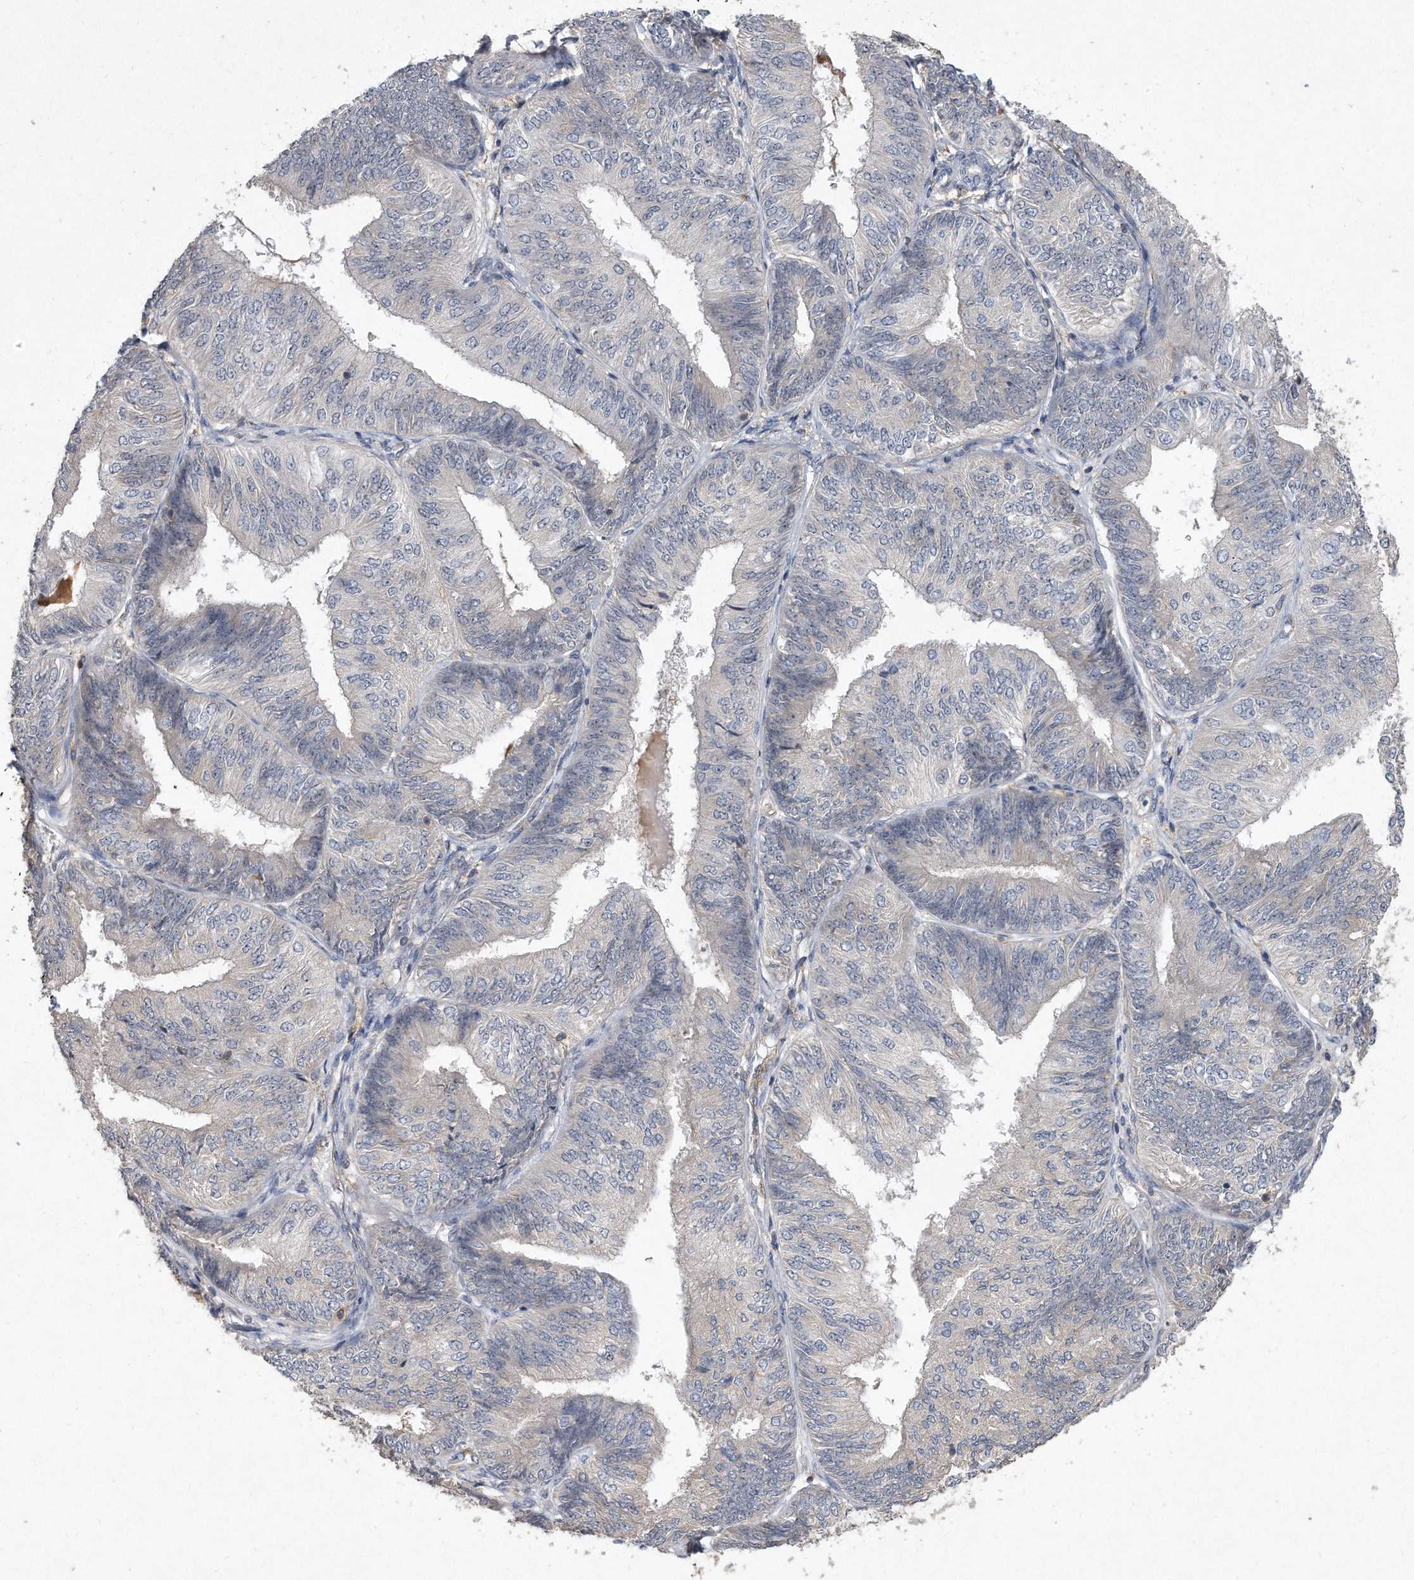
{"staining": {"intensity": "negative", "quantity": "none", "location": "none"}, "tissue": "endometrial cancer", "cell_type": "Tumor cells", "image_type": "cancer", "snomed": [{"axis": "morphology", "description": "Adenocarcinoma, NOS"}, {"axis": "topography", "description": "Endometrium"}], "caption": "Adenocarcinoma (endometrial) stained for a protein using immunohistochemistry shows no expression tumor cells.", "gene": "PGBD2", "patient": {"sex": "female", "age": 58}}